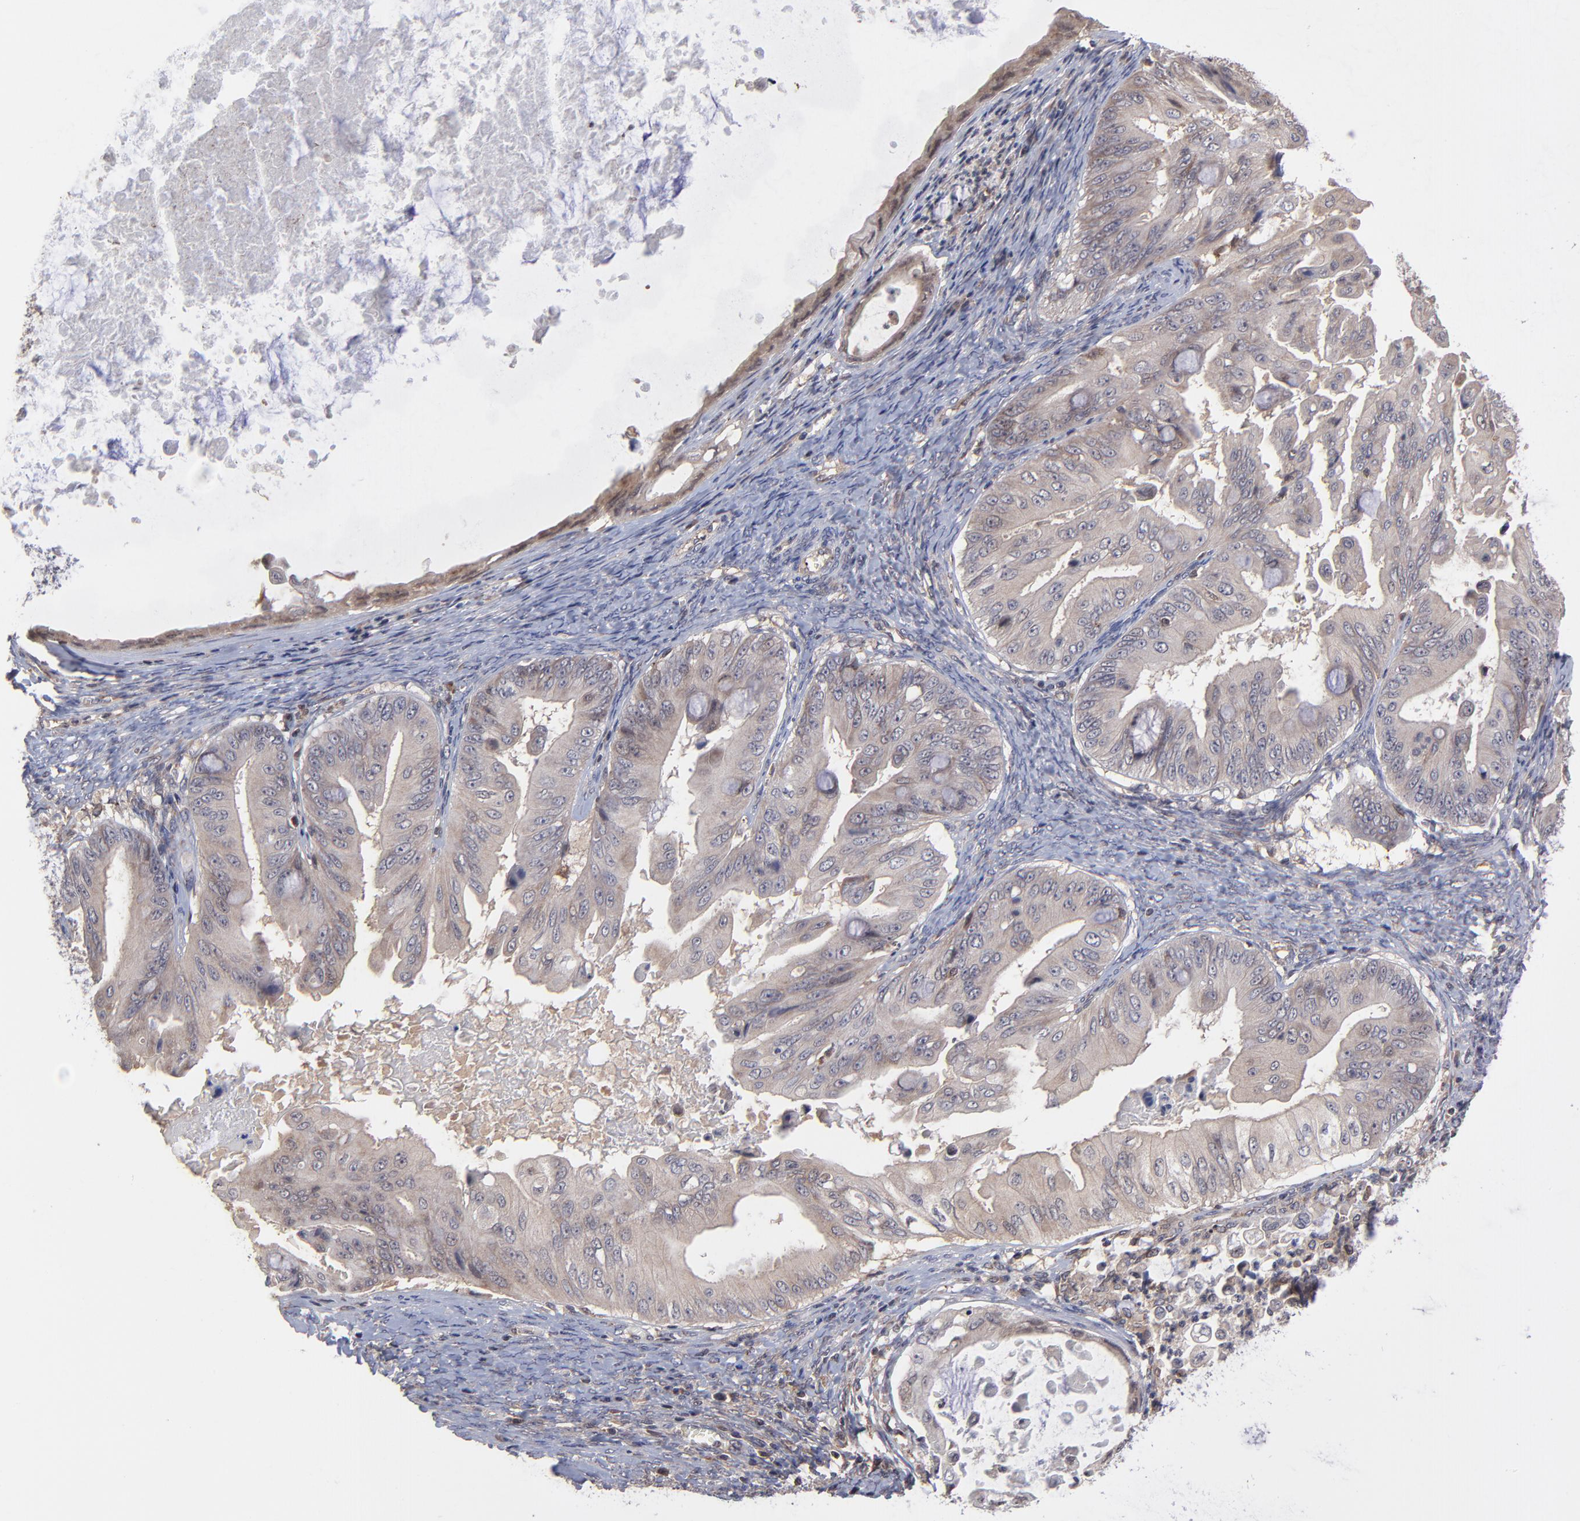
{"staining": {"intensity": "weak", "quantity": "<25%", "location": "cytoplasmic/membranous"}, "tissue": "ovarian cancer", "cell_type": "Tumor cells", "image_type": "cancer", "snomed": [{"axis": "morphology", "description": "Cystadenocarcinoma, mucinous, NOS"}, {"axis": "topography", "description": "Ovary"}], "caption": "Immunohistochemistry of human ovarian cancer (mucinous cystadenocarcinoma) reveals no staining in tumor cells.", "gene": "UBE2L6", "patient": {"sex": "female", "age": 37}}